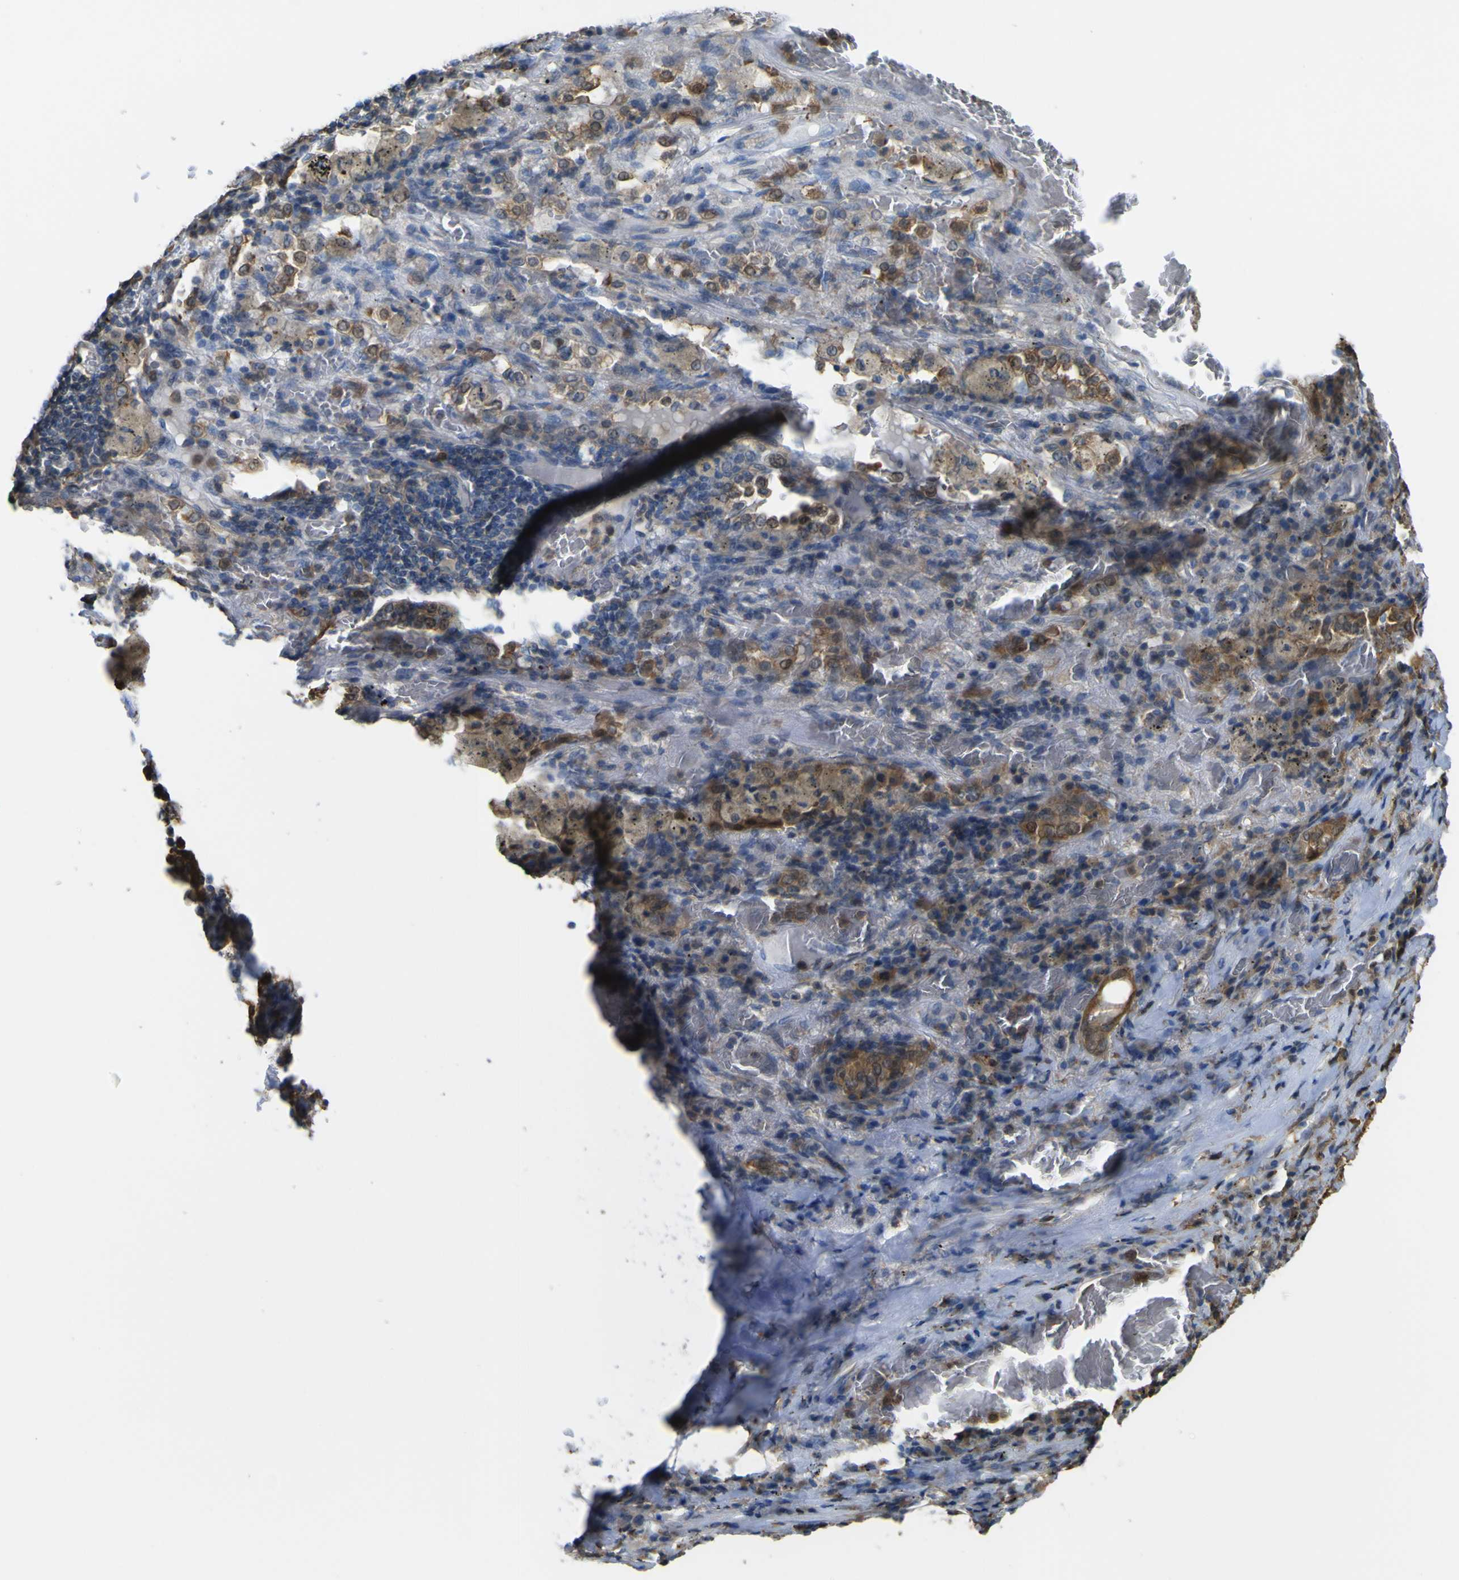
{"staining": {"intensity": "moderate", "quantity": ">75%", "location": "cytoplasmic/membranous"}, "tissue": "lung cancer", "cell_type": "Tumor cells", "image_type": "cancer", "snomed": [{"axis": "morphology", "description": "Squamous cell carcinoma, NOS"}, {"axis": "topography", "description": "Lung"}], "caption": "IHC staining of lung cancer (squamous cell carcinoma), which shows medium levels of moderate cytoplasmic/membranous positivity in about >75% of tumor cells indicating moderate cytoplasmic/membranous protein staining. The staining was performed using DAB (3,3'-diaminobenzidine) (brown) for protein detection and nuclei were counterstained in hematoxylin (blue).", "gene": "ABHD3", "patient": {"sex": "male", "age": 57}}